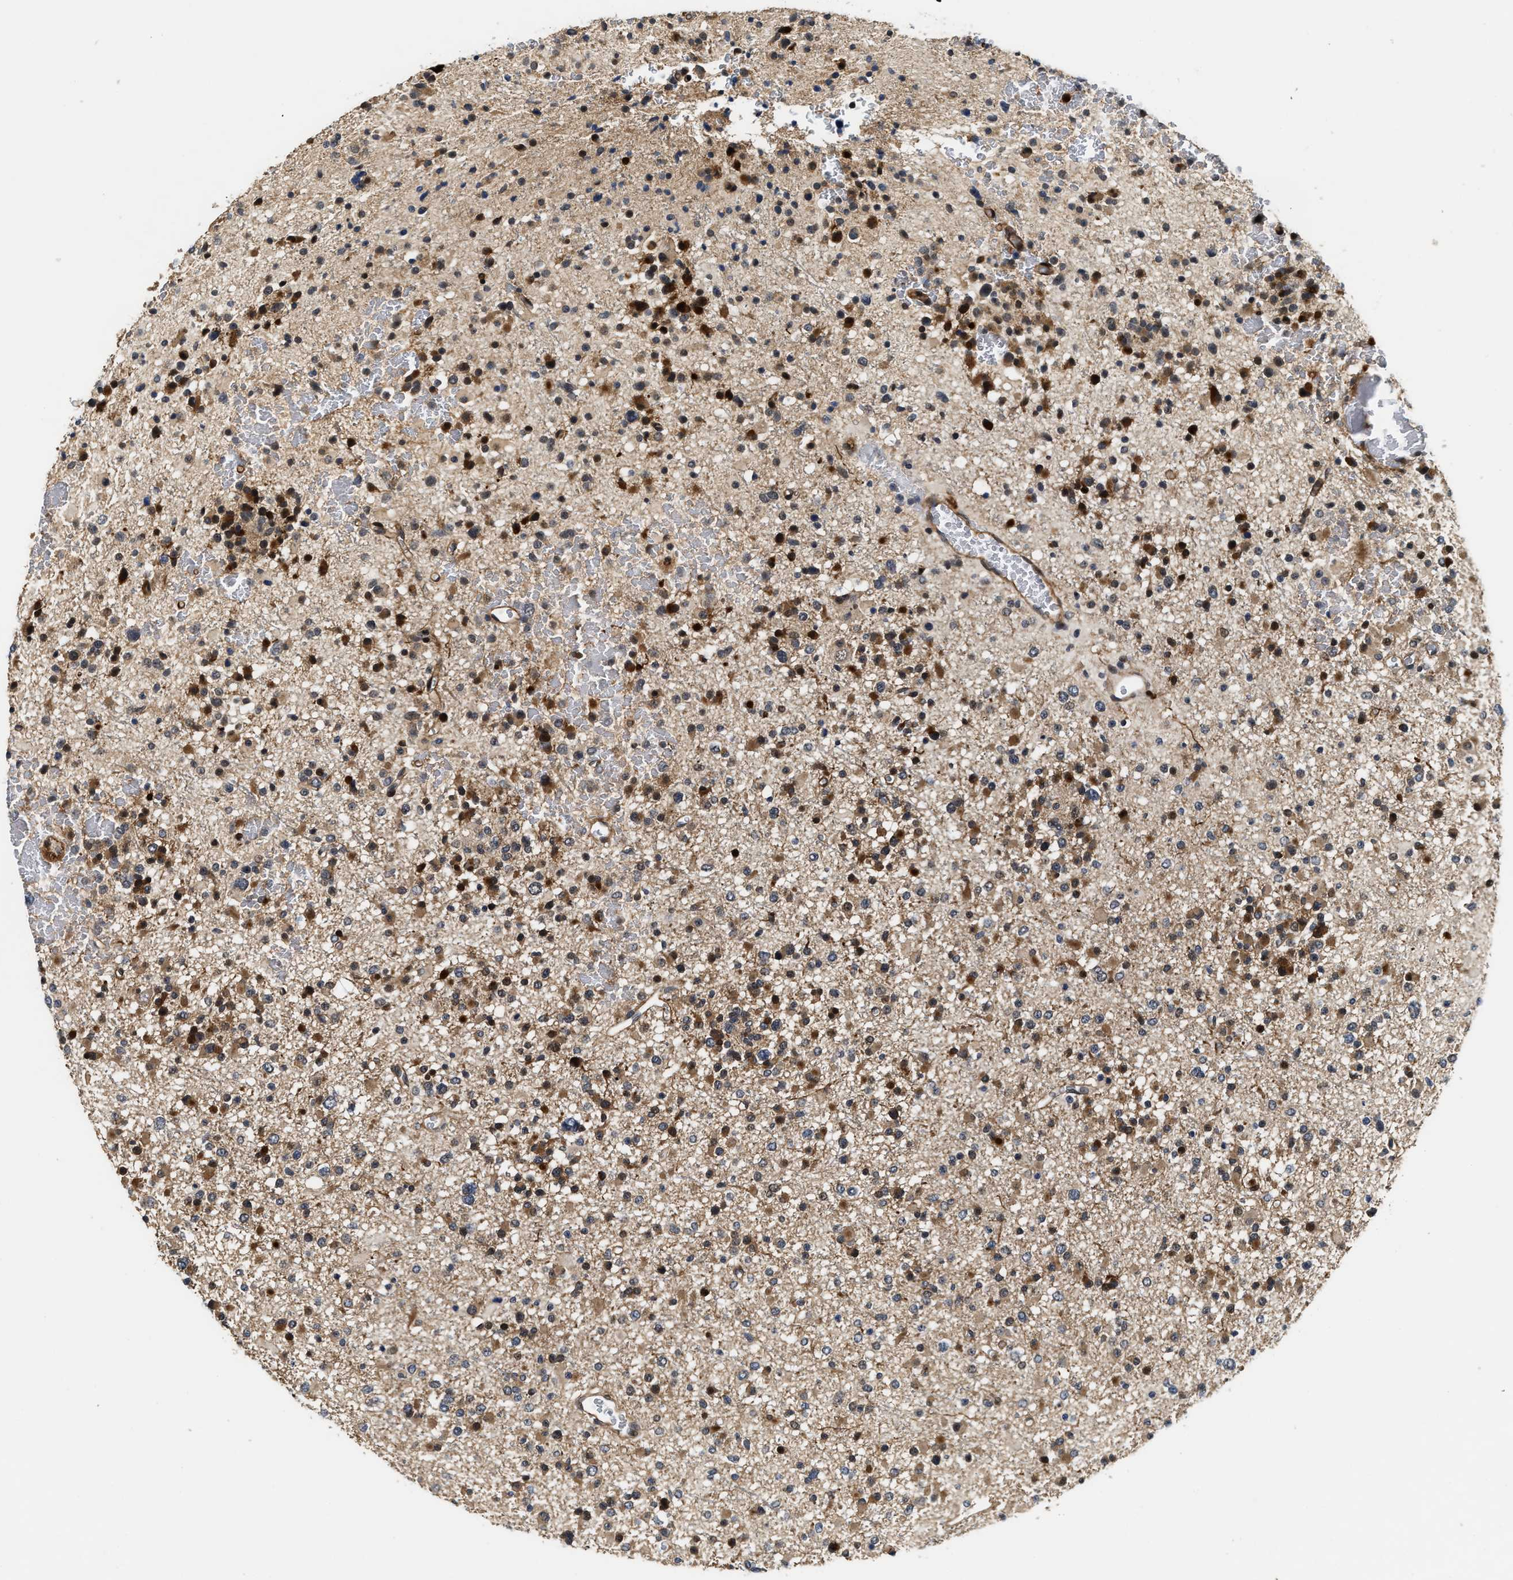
{"staining": {"intensity": "moderate", "quantity": ">75%", "location": "cytoplasmic/membranous,nuclear"}, "tissue": "glioma", "cell_type": "Tumor cells", "image_type": "cancer", "snomed": [{"axis": "morphology", "description": "Glioma, malignant, Low grade"}, {"axis": "topography", "description": "Brain"}], "caption": "Protein analysis of malignant low-grade glioma tissue demonstrates moderate cytoplasmic/membranous and nuclear positivity in about >75% of tumor cells. The staining was performed using DAB to visualize the protein expression in brown, while the nuclei were stained in blue with hematoxylin (Magnification: 20x).", "gene": "ALDH3A2", "patient": {"sex": "female", "age": 22}}